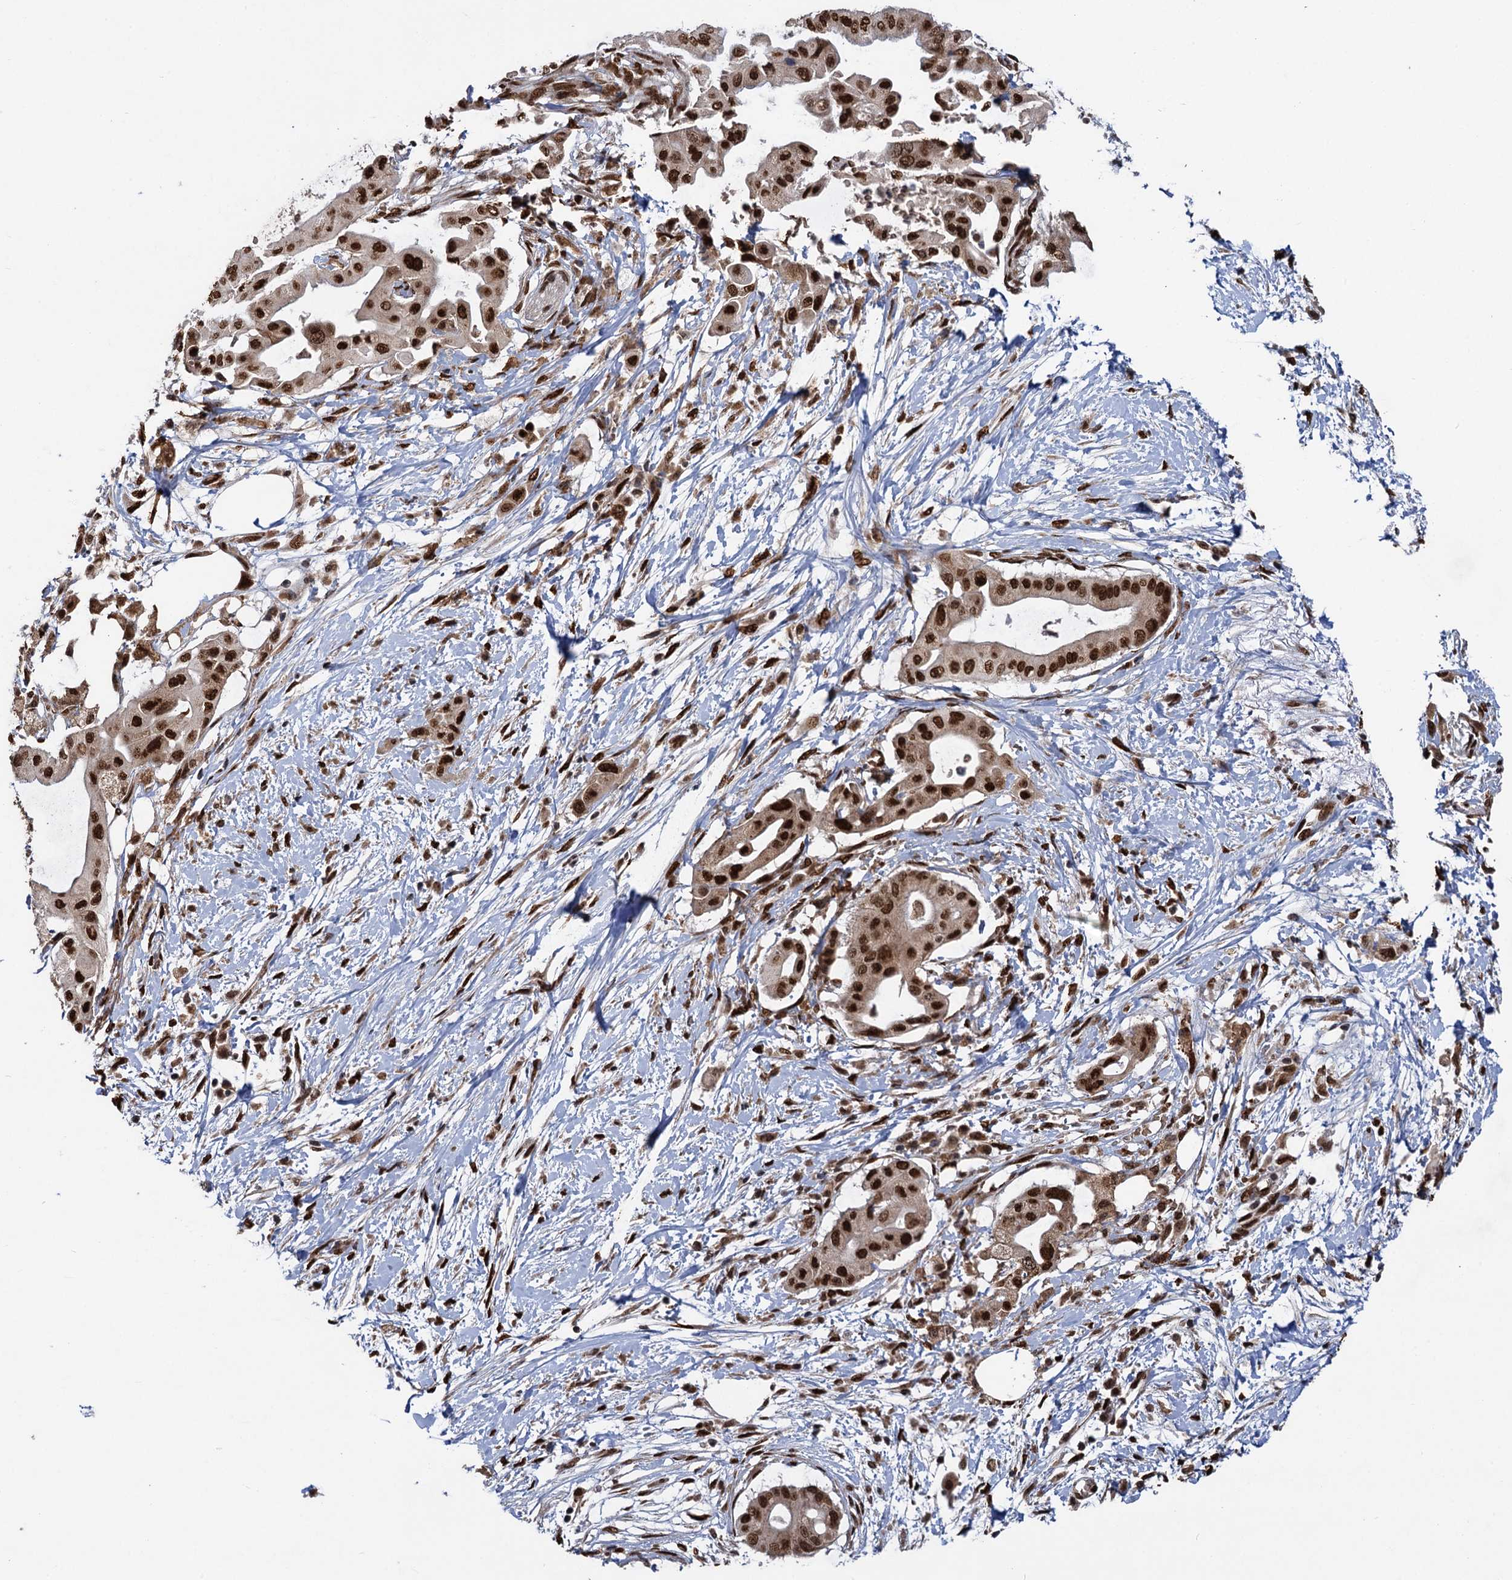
{"staining": {"intensity": "strong", "quantity": ">75%", "location": "nuclear"}, "tissue": "pancreatic cancer", "cell_type": "Tumor cells", "image_type": "cancer", "snomed": [{"axis": "morphology", "description": "Adenocarcinoma, NOS"}, {"axis": "topography", "description": "Pancreas"}], "caption": "The immunohistochemical stain shows strong nuclear positivity in tumor cells of pancreatic adenocarcinoma tissue.", "gene": "MESD", "patient": {"sex": "male", "age": 68}}